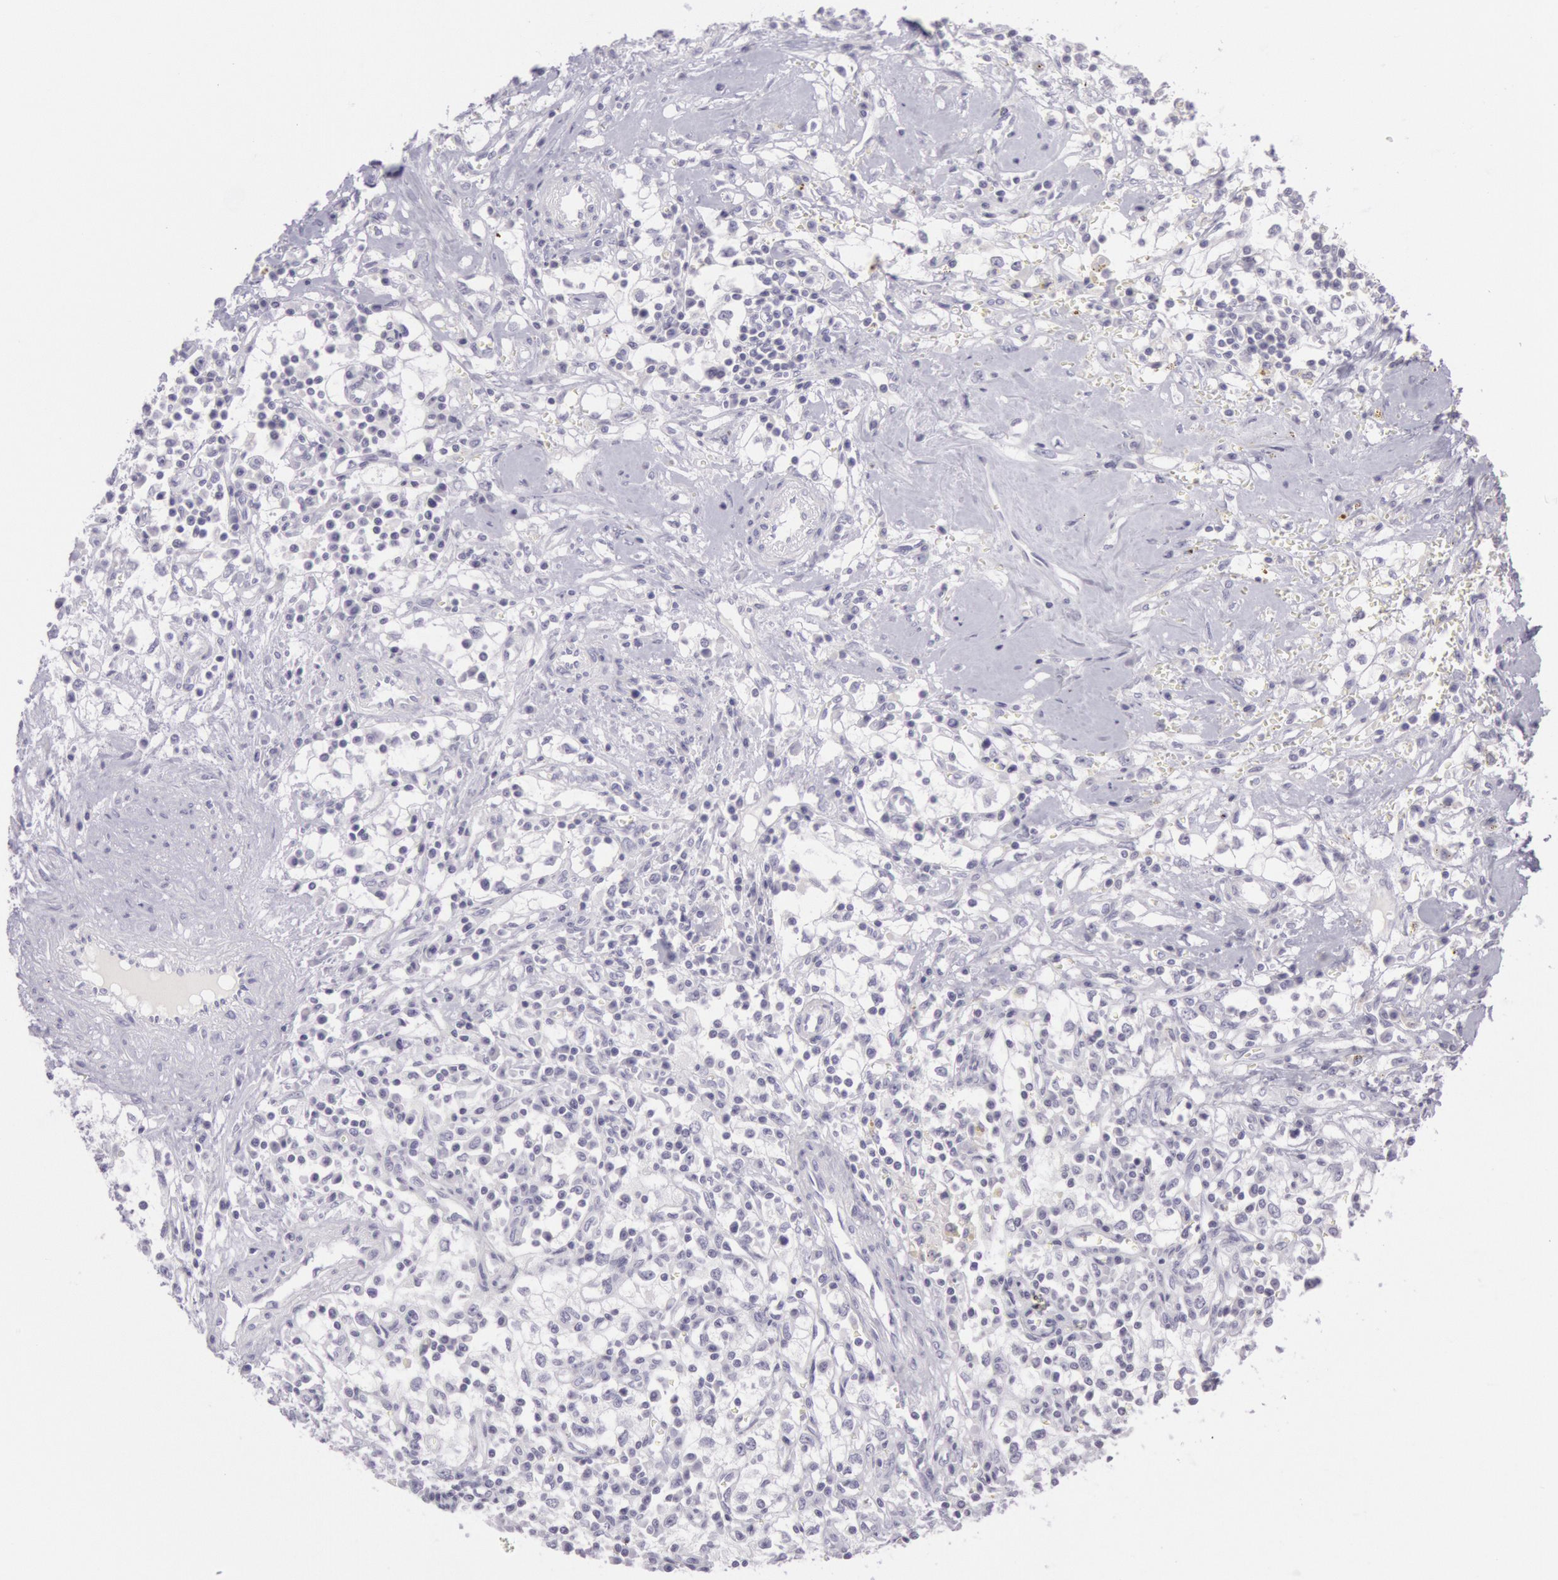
{"staining": {"intensity": "negative", "quantity": "none", "location": "none"}, "tissue": "renal cancer", "cell_type": "Tumor cells", "image_type": "cancer", "snomed": [{"axis": "morphology", "description": "Adenocarcinoma, NOS"}, {"axis": "topography", "description": "Kidney"}], "caption": "Immunohistochemical staining of adenocarcinoma (renal) reveals no significant staining in tumor cells. (Brightfield microscopy of DAB (3,3'-diaminobenzidine) IHC at high magnification).", "gene": "CKB", "patient": {"sex": "male", "age": 82}}